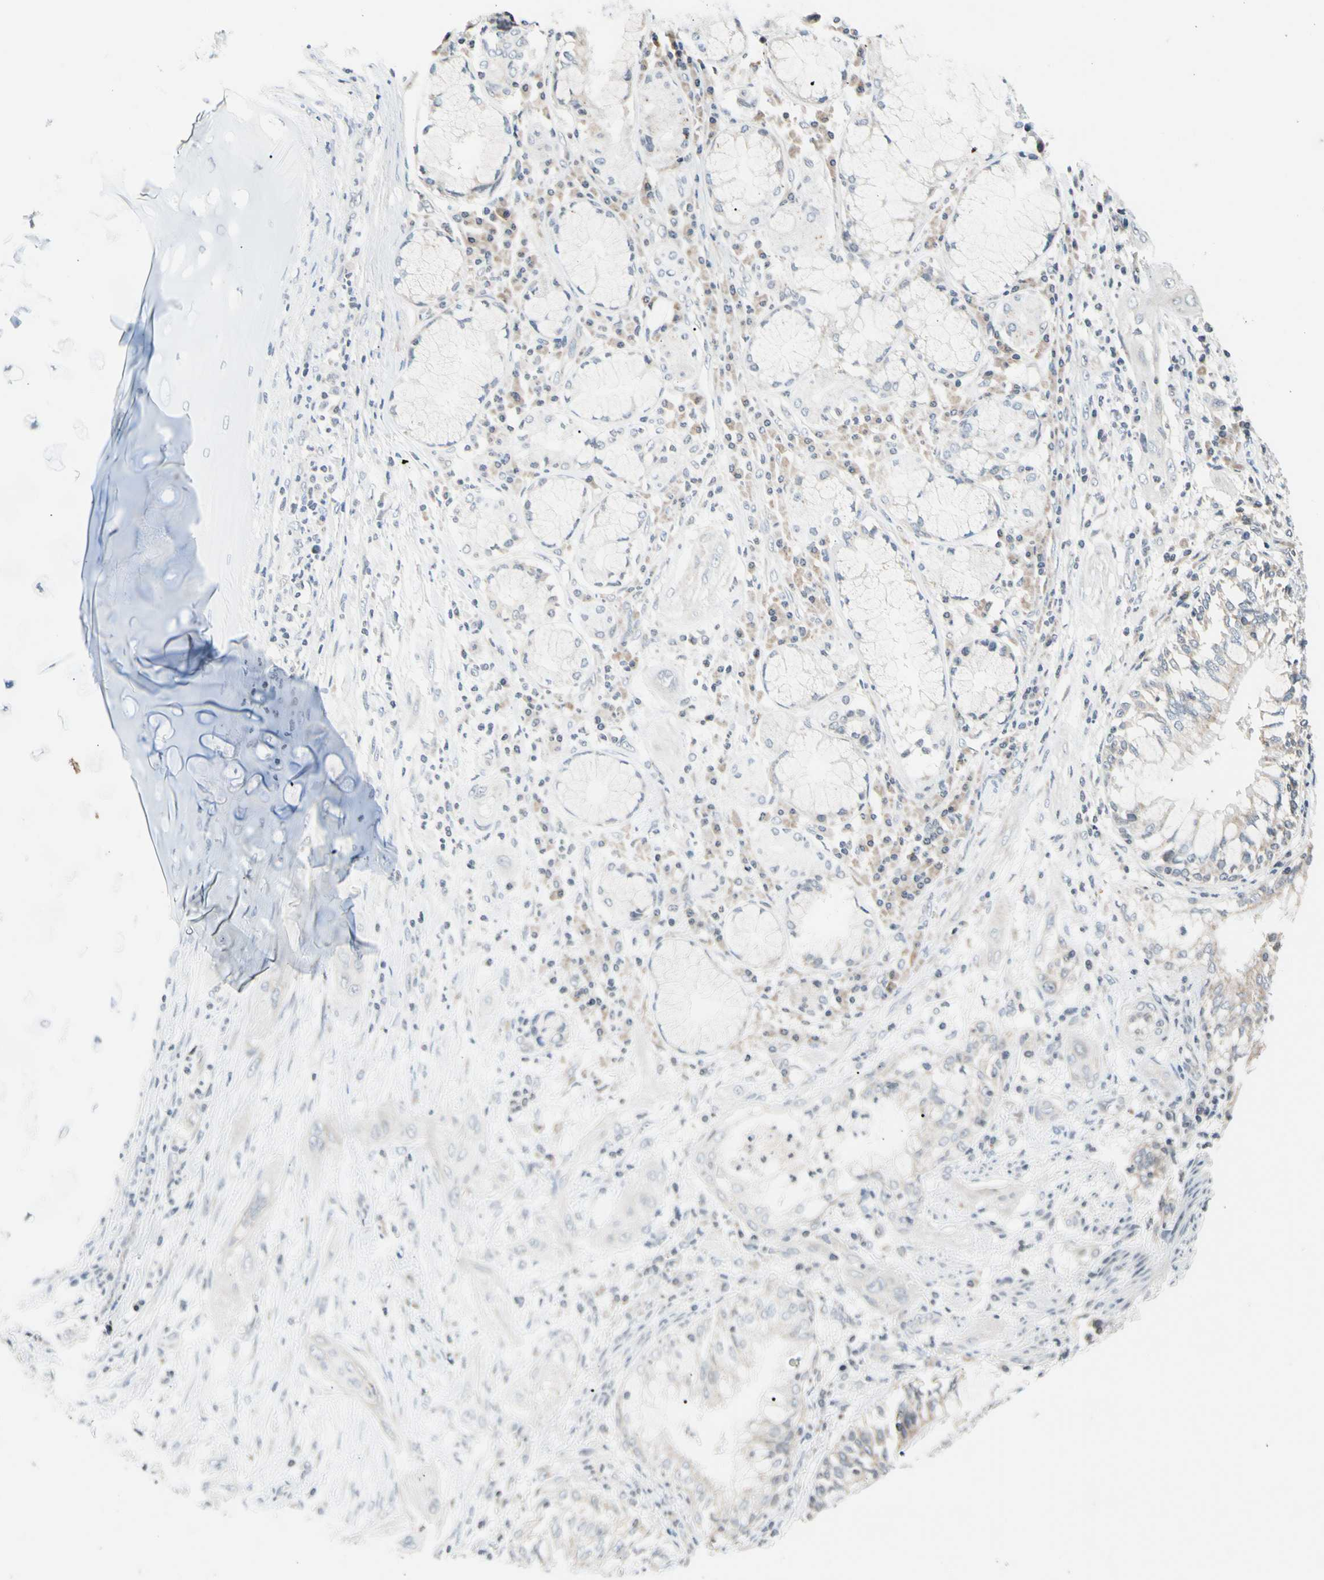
{"staining": {"intensity": "negative", "quantity": "none", "location": "none"}, "tissue": "lung cancer", "cell_type": "Tumor cells", "image_type": "cancer", "snomed": [{"axis": "morphology", "description": "Squamous cell carcinoma, NOS"}, {"axis": "topography", "description": "Lung"}], "caption": "High power microscopy micrograph of an immunohistochemistry (IHC) histopathology image of lung squamous cell carcinoma, revealing no significant expression in tumor cells.", "gene": "SOX30", "patient": {"sex": "female", "age": 47}}